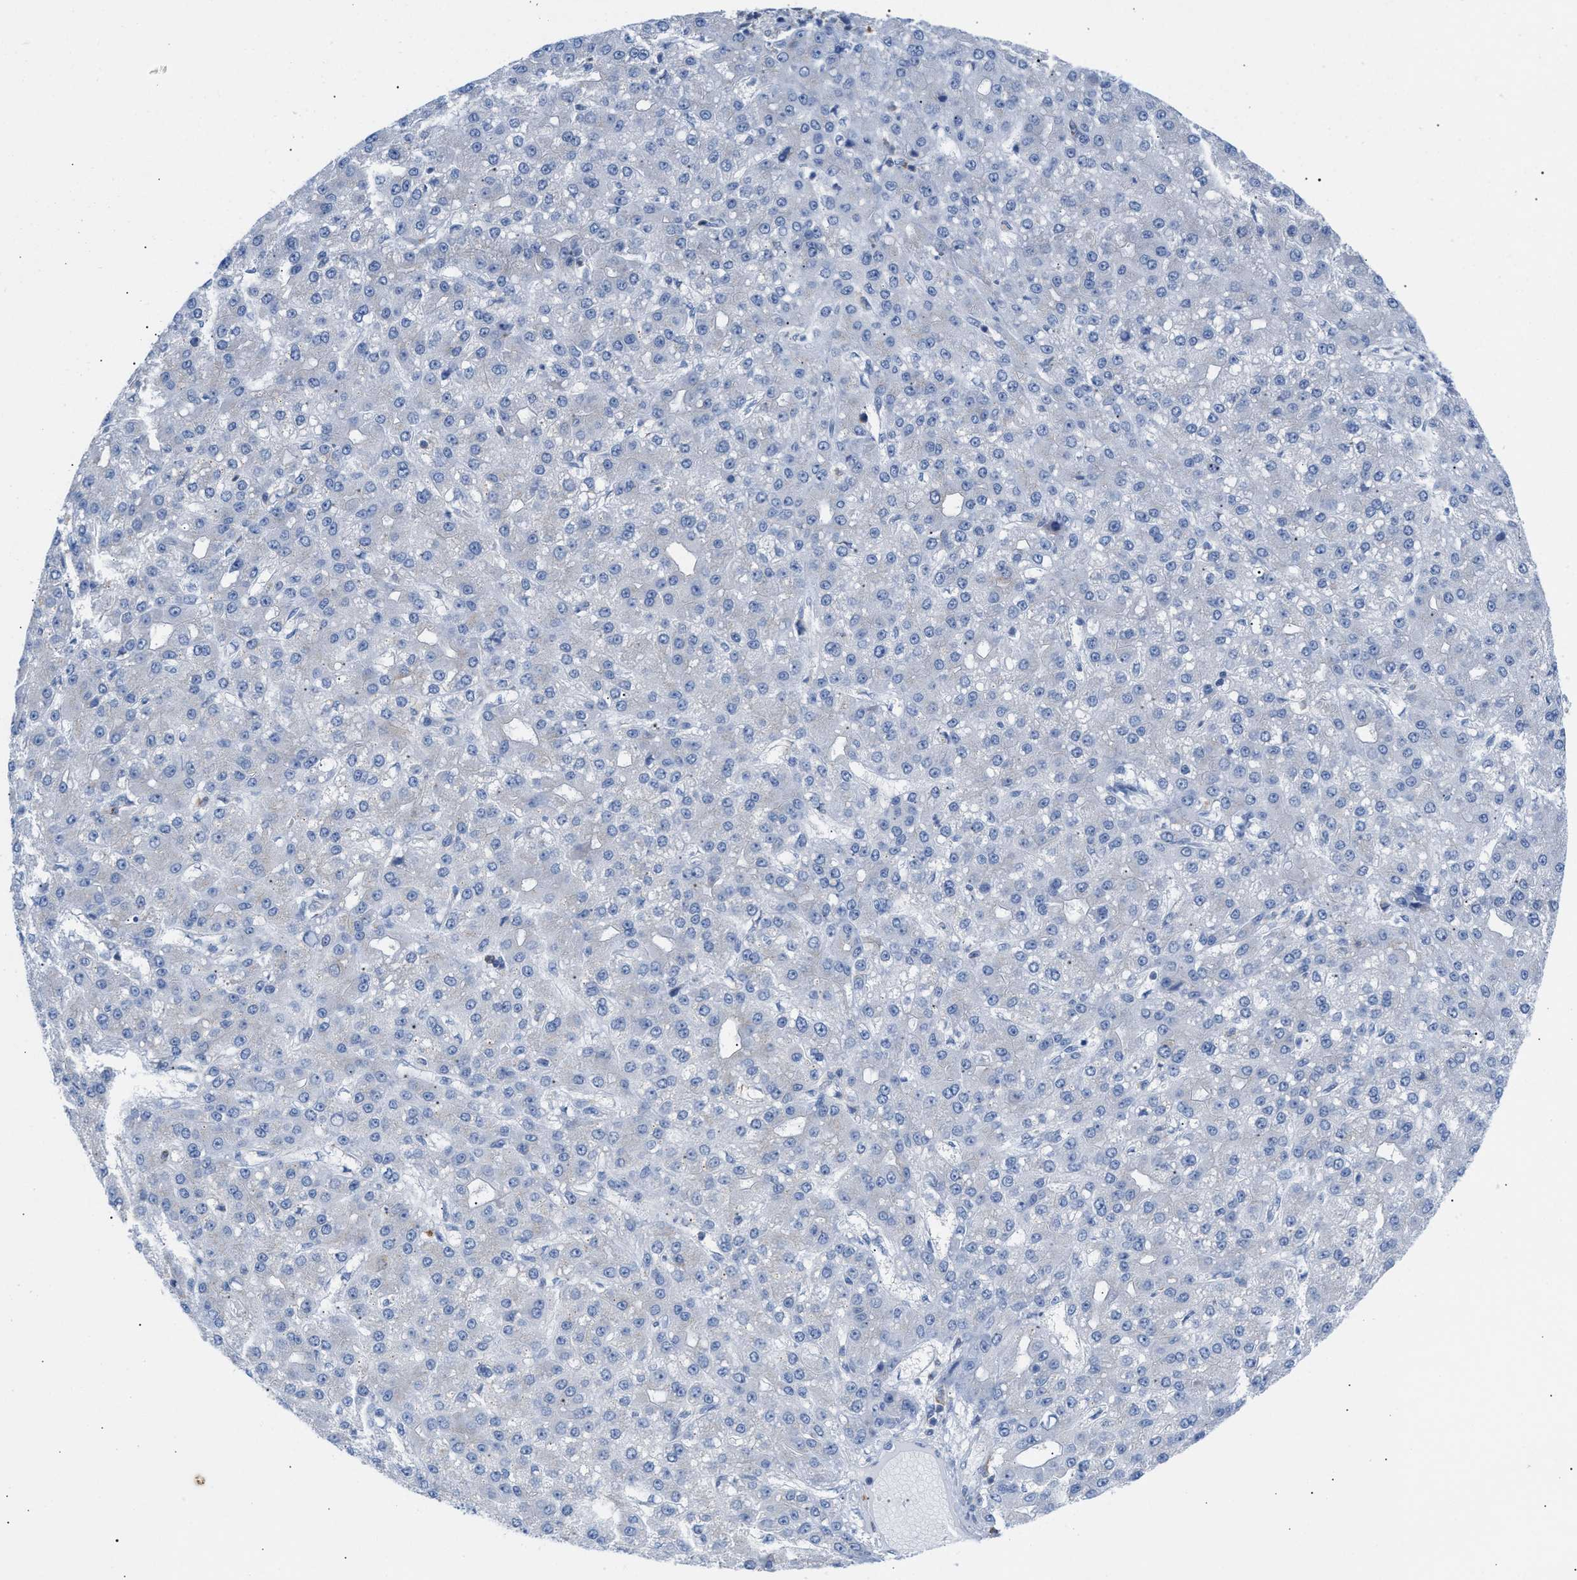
{"staining": {"intensity": "negative", "quantity": "none", "location": "none"}, "tissue": "liver cancer", "cell_type": "Tumor cells", "image_type": "cancer", "snomed": [{"axis": "morphology", "description": "Carcinoma, Hepatocellular, NOS"}, {"axis": "topography", "description": "Liver"}], "caption": "Immunohistochemistry micrograph of liver cancer (hepatocellular carcinoma) stained for a protein (brown), which reveals no staining in tumor cells. (Stains: DAB (3,3'-diaminobenzidine) immunohistochemistry with hematoxylin counter stain, Microscopy: brightfield microscopy at high magnification).", "gene": "TACC3", "patient": {"sex": "male", "age": 67}}